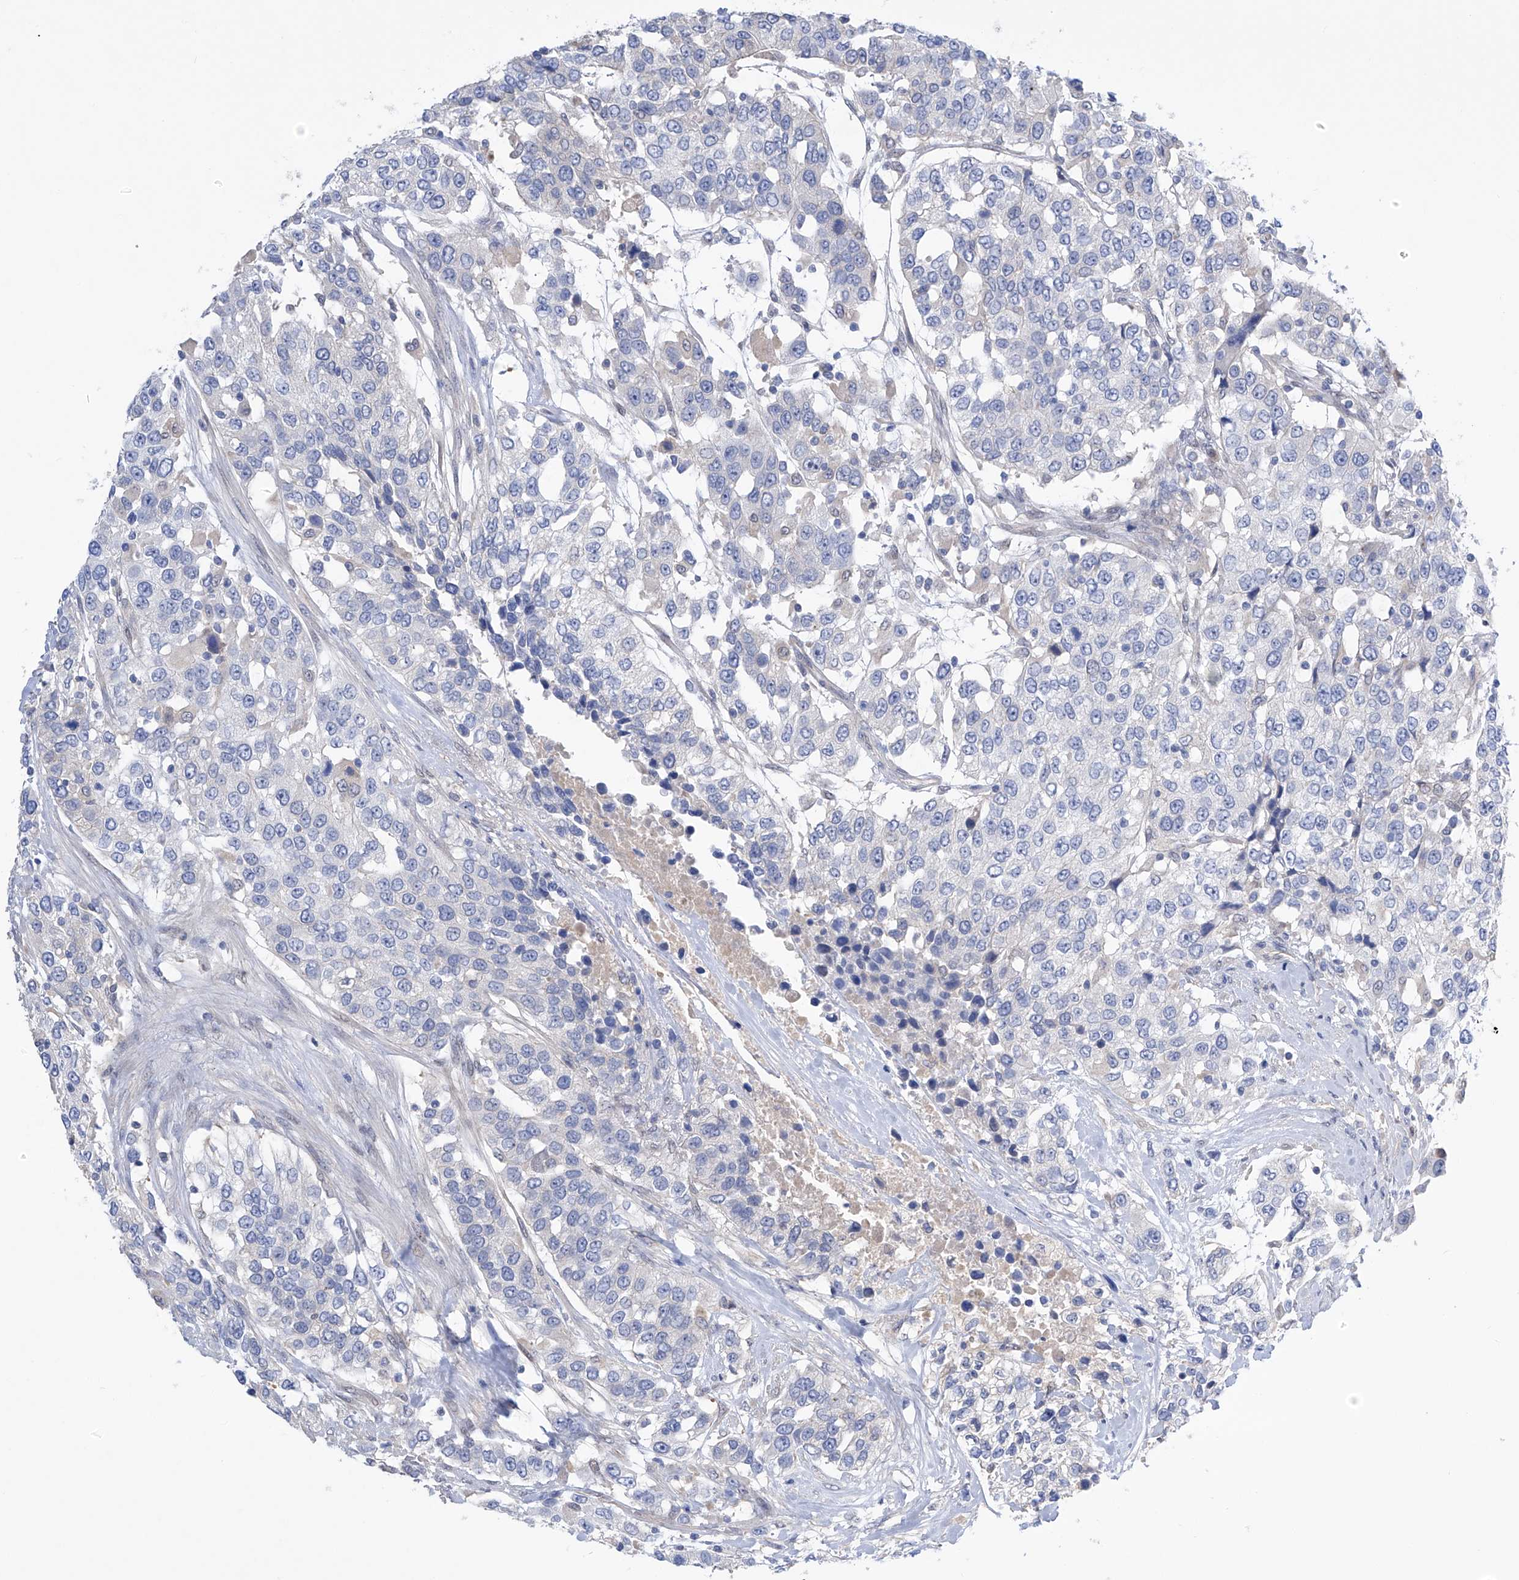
{"staining": {"intensity": "negative", "quantity": "none", "location": "none"}, "tissue": "urothelial cancer", "cell_type": "Tumor cells", "image_type": "cancer", "snomed": [{"axis": "morphology", "description": "Urothelial carcinoma, High grade"}, {"axis": "topography", "description": "Urinary bladder"}], "caption": "High magnification brightfield microscopy of urothelial carcinoma (high-grade) stained with DAB (3,3'-diaminobenzidine) (brown) and counterstained with hematoxylin (blue): tumor cells show no significant staining.", "gene": "PGM3", "patient": {"sex": "female", "age": 80}}